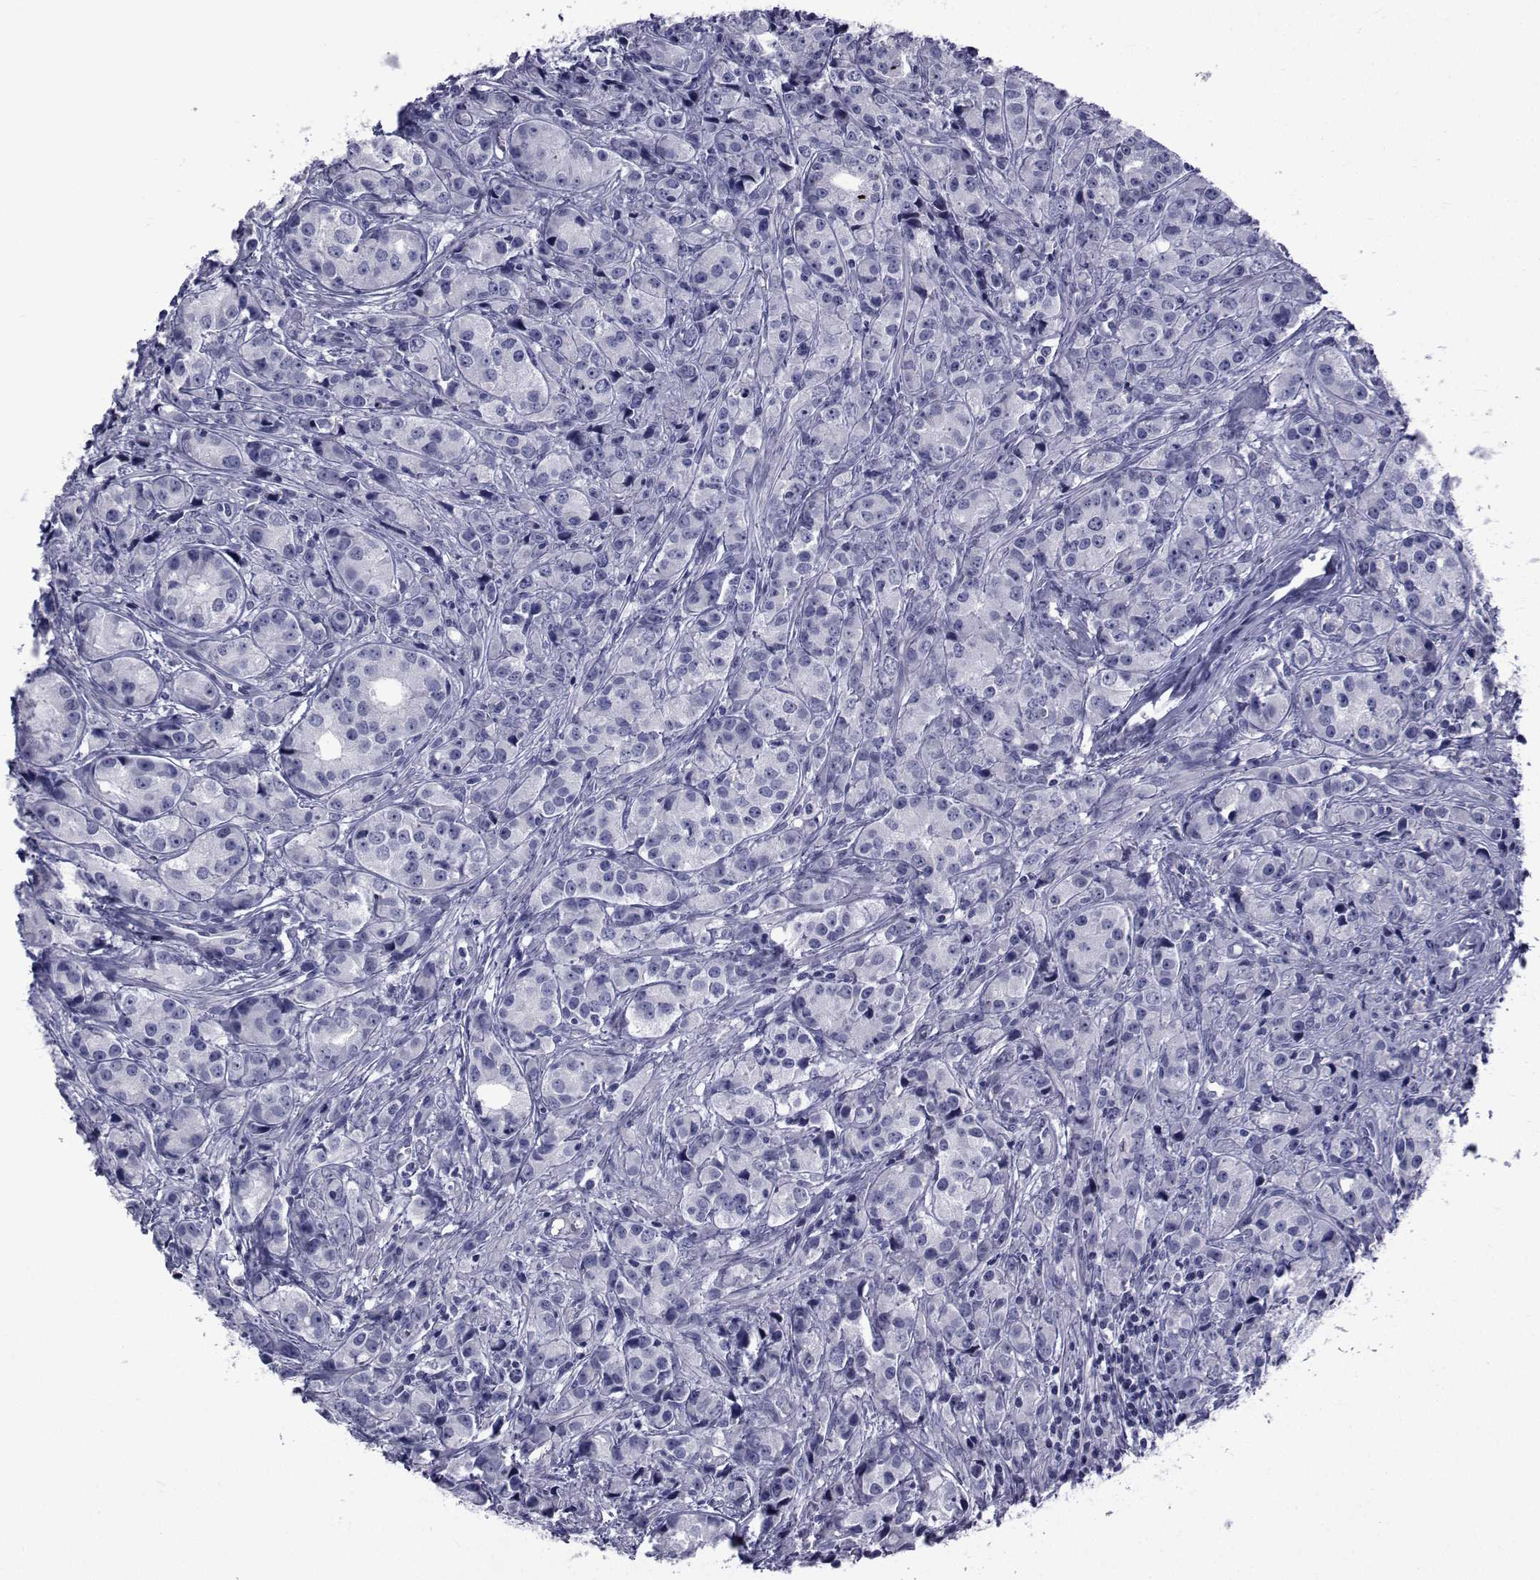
{"staining": {"intensity": "negative", "quantity": "none", "location": "none"}, "tissue": "prostate cancer", "cell_type": "Tumor cells", "image_type": "cancer", "snomed": [{"axis": "morphology", "description": "Adenocarcinoma, Medium grade"}, {"axis": "topography", "description": "Prostate"}], "caption": "The immunohistochemistry (IHC) histopathology image has no significant expression in tumor cells of prostate cancer tissue. The staining is performed using DAB (3,3'-diaminobenzidine) brown chromogen with nuclei counter-stained in using hematoxylin.", "gene": "ROPN1", "patient": {"sex": "male", "age": 74}}